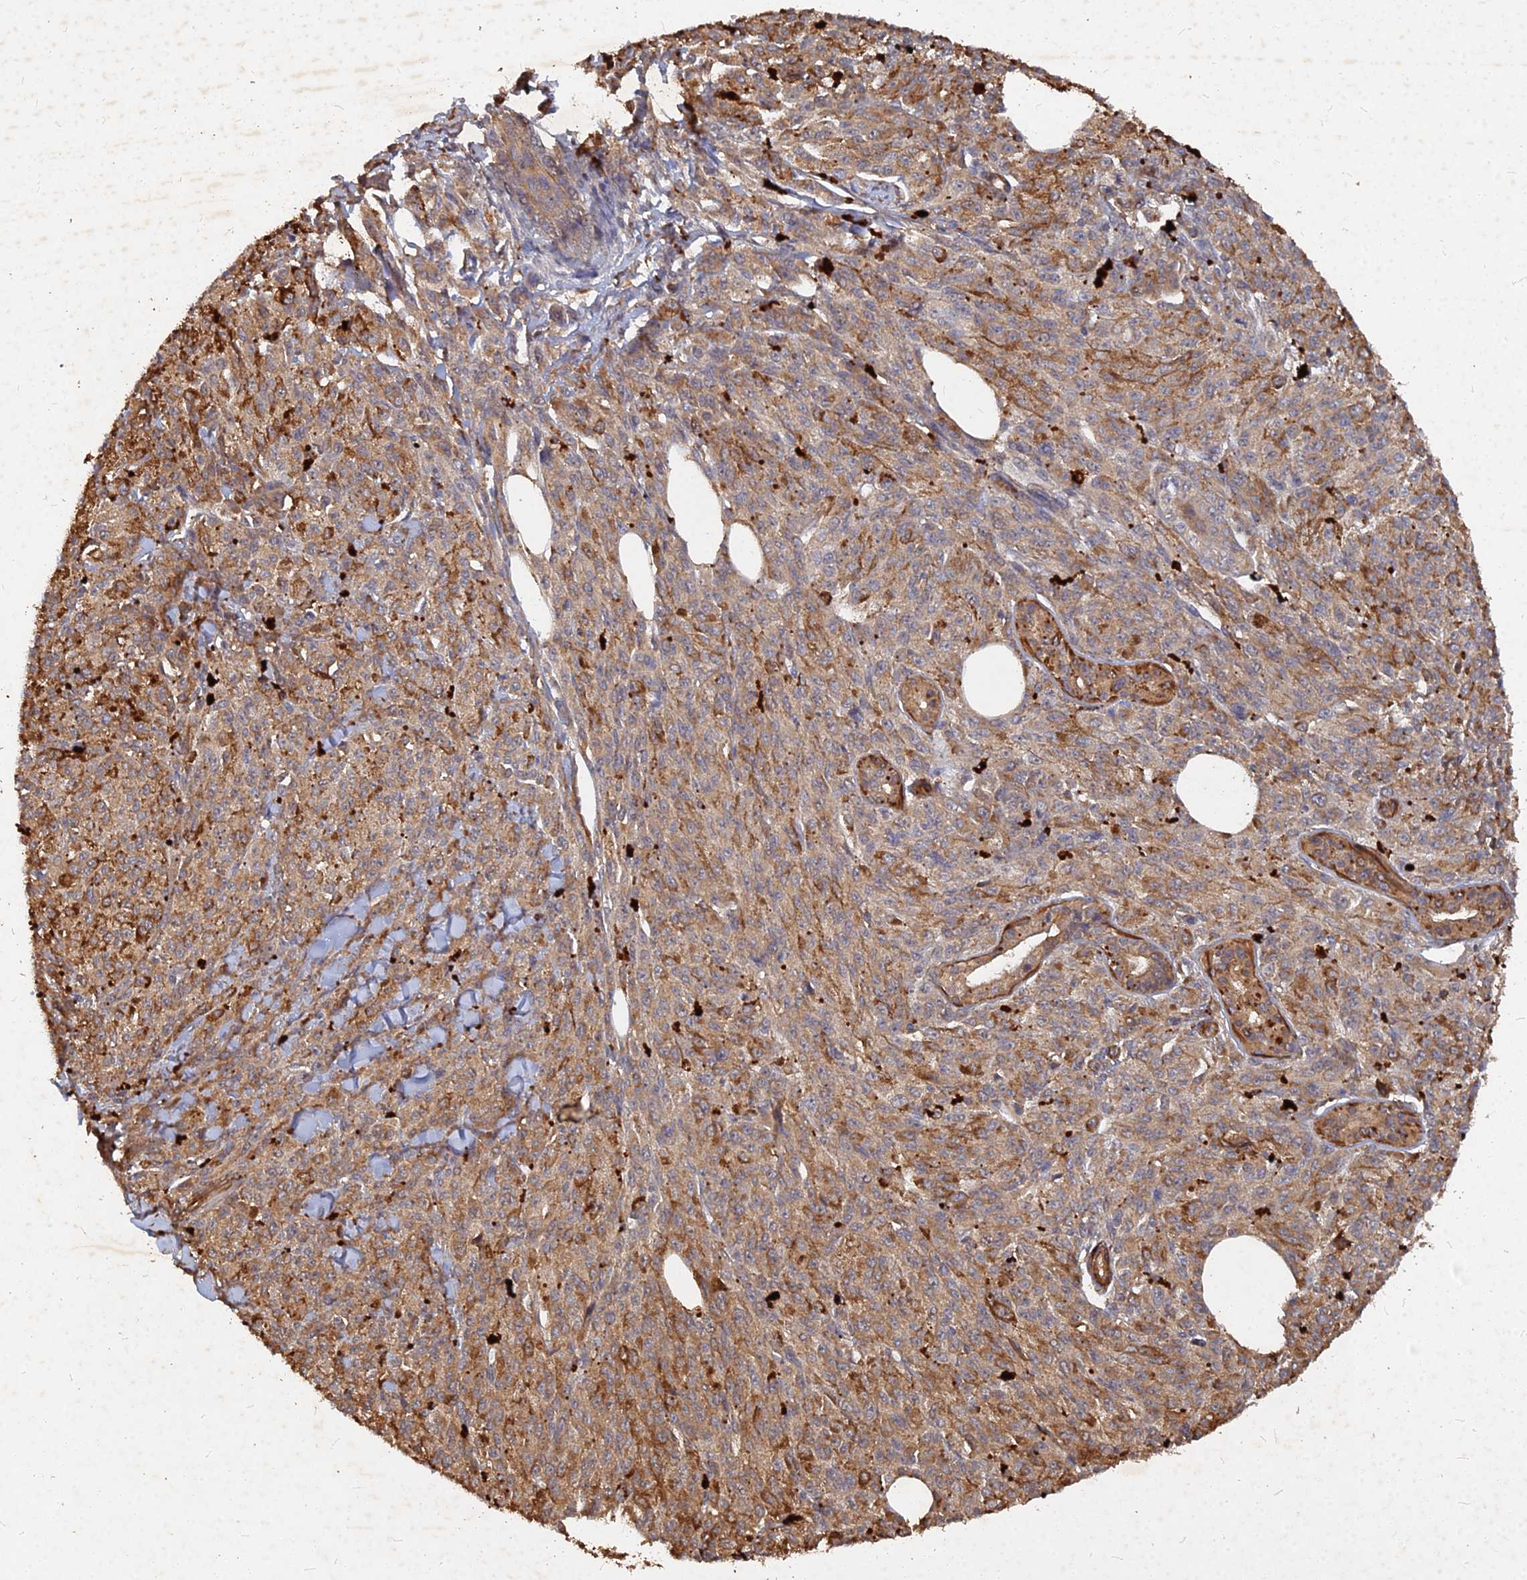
{"staining": {"intensity": "moderate", "quantity": ">75%", "location": "cytoplasmic/membranous"}, "tissue": "melanoma", "cell_type": "Tumor cells", "image_type": "cancer", "snomed": [{"axis": "morphology", "description": "Malignant melanoma, NOS"}, {"axis": "topography", "description": "Skin"}], "caption": "Immunohistochemistry micrograph of neoplastic tissue: malignant melanoma stained using IHC demonstrates medium levels of moderate protein expression localized specifically in the cytoplasmic/membranous of tumor cells, appearing as a cytoplasmic/membranous brown color.", "gene": "UBE2W", "patient": {"sex": "female", "age": 52}}